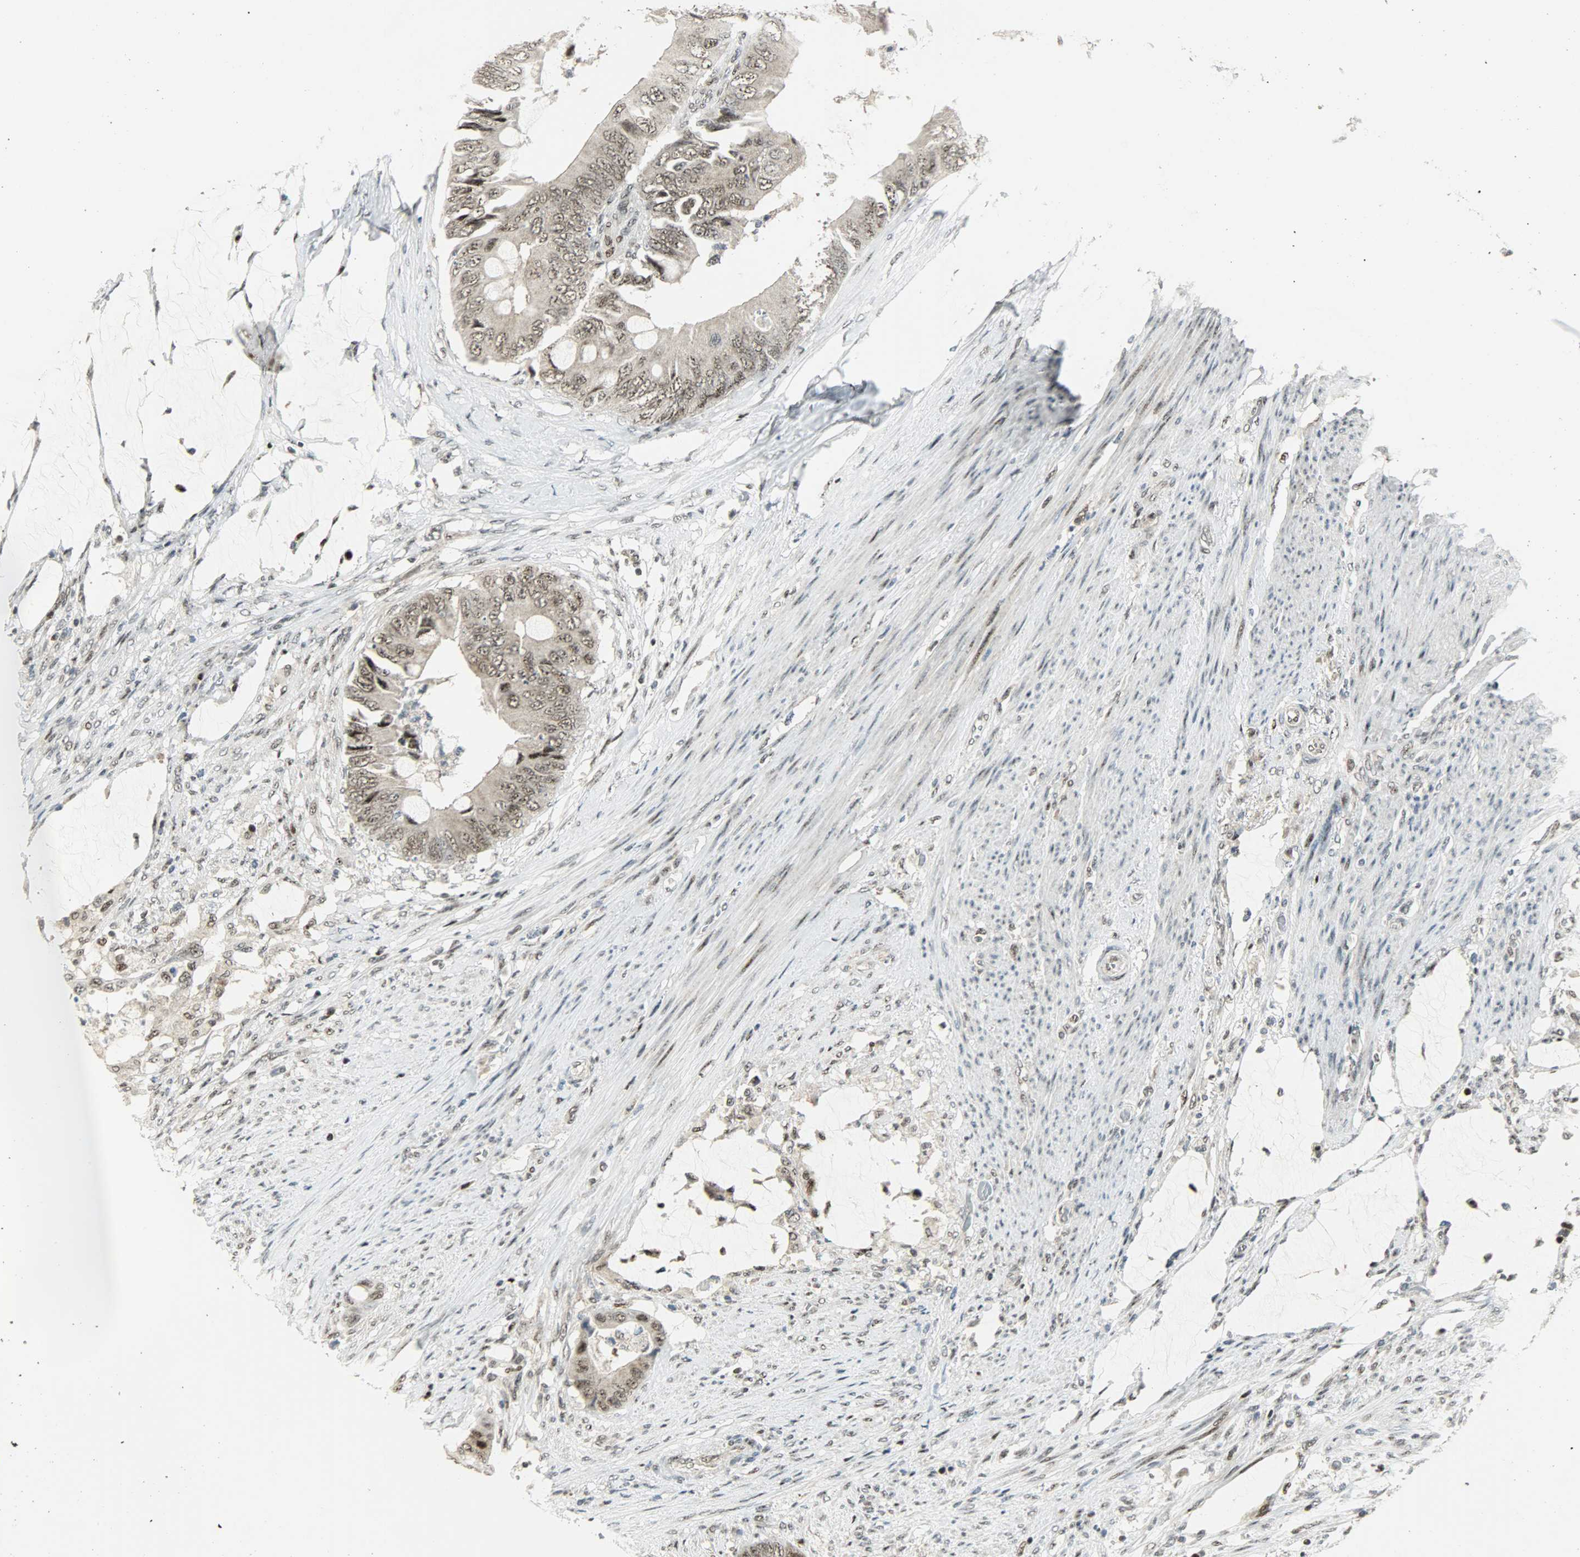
{"staining": {"intensity": "moderate", "quantity": "25%-75%", "location": "cytoplasmic/membranous,nuclear"}, "tissue": "colorectal cancer", "cell_type": "Tumor cells", "image_type": "cancer", "snomed": [{"axis": "morphology", "description": "Adenocarcinoma, NOS"}, {"axis": "topography", "description": "Rectum"}], "caption": "The immunohistochemical stain highlights moderate cytoplasmic/membranous and nuclear expression in tumor cells of colorectal cancer tissue.", "gene": "IL15", "patient": {"sex": "female", "age": 77}}